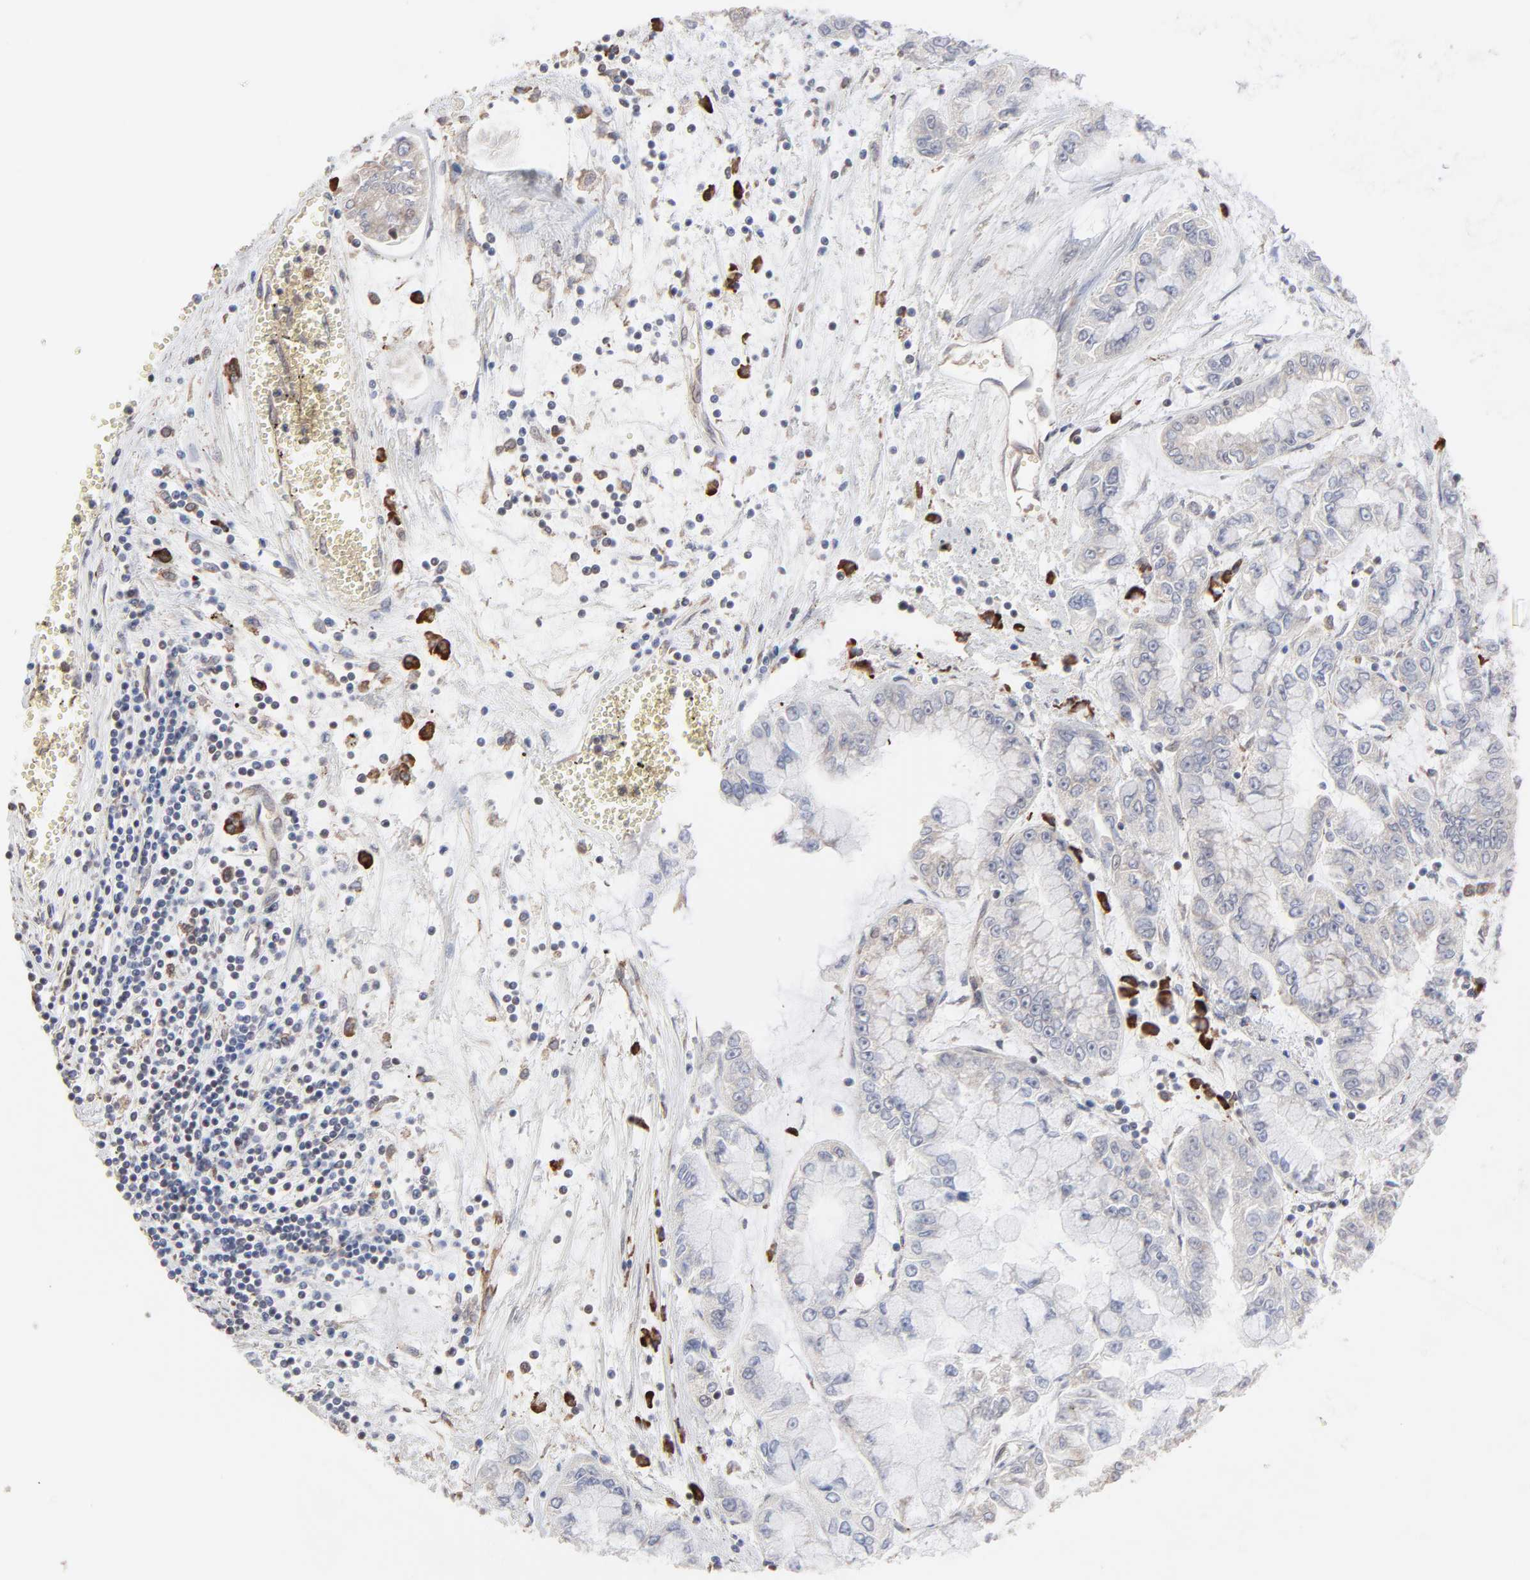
{"staining": {"intensity": "negative", "quantity": "none", "location": "none"}, "tissue": "liver cancer", "cell_type": "Tumor cells", "image_type": "cancer", "snomed": [{"axis": "morphology", "description": "Cholangiocarcinoma"}, {"axis": "topography", "description": "Liver"}], "caption": "Immunohistochemistry (IHC) of human liver cancer (cholangiocarcinoma) displays no staining in tumor cells.", "gene": "CHM", "patient": {"sex": "female", "age": 79}}